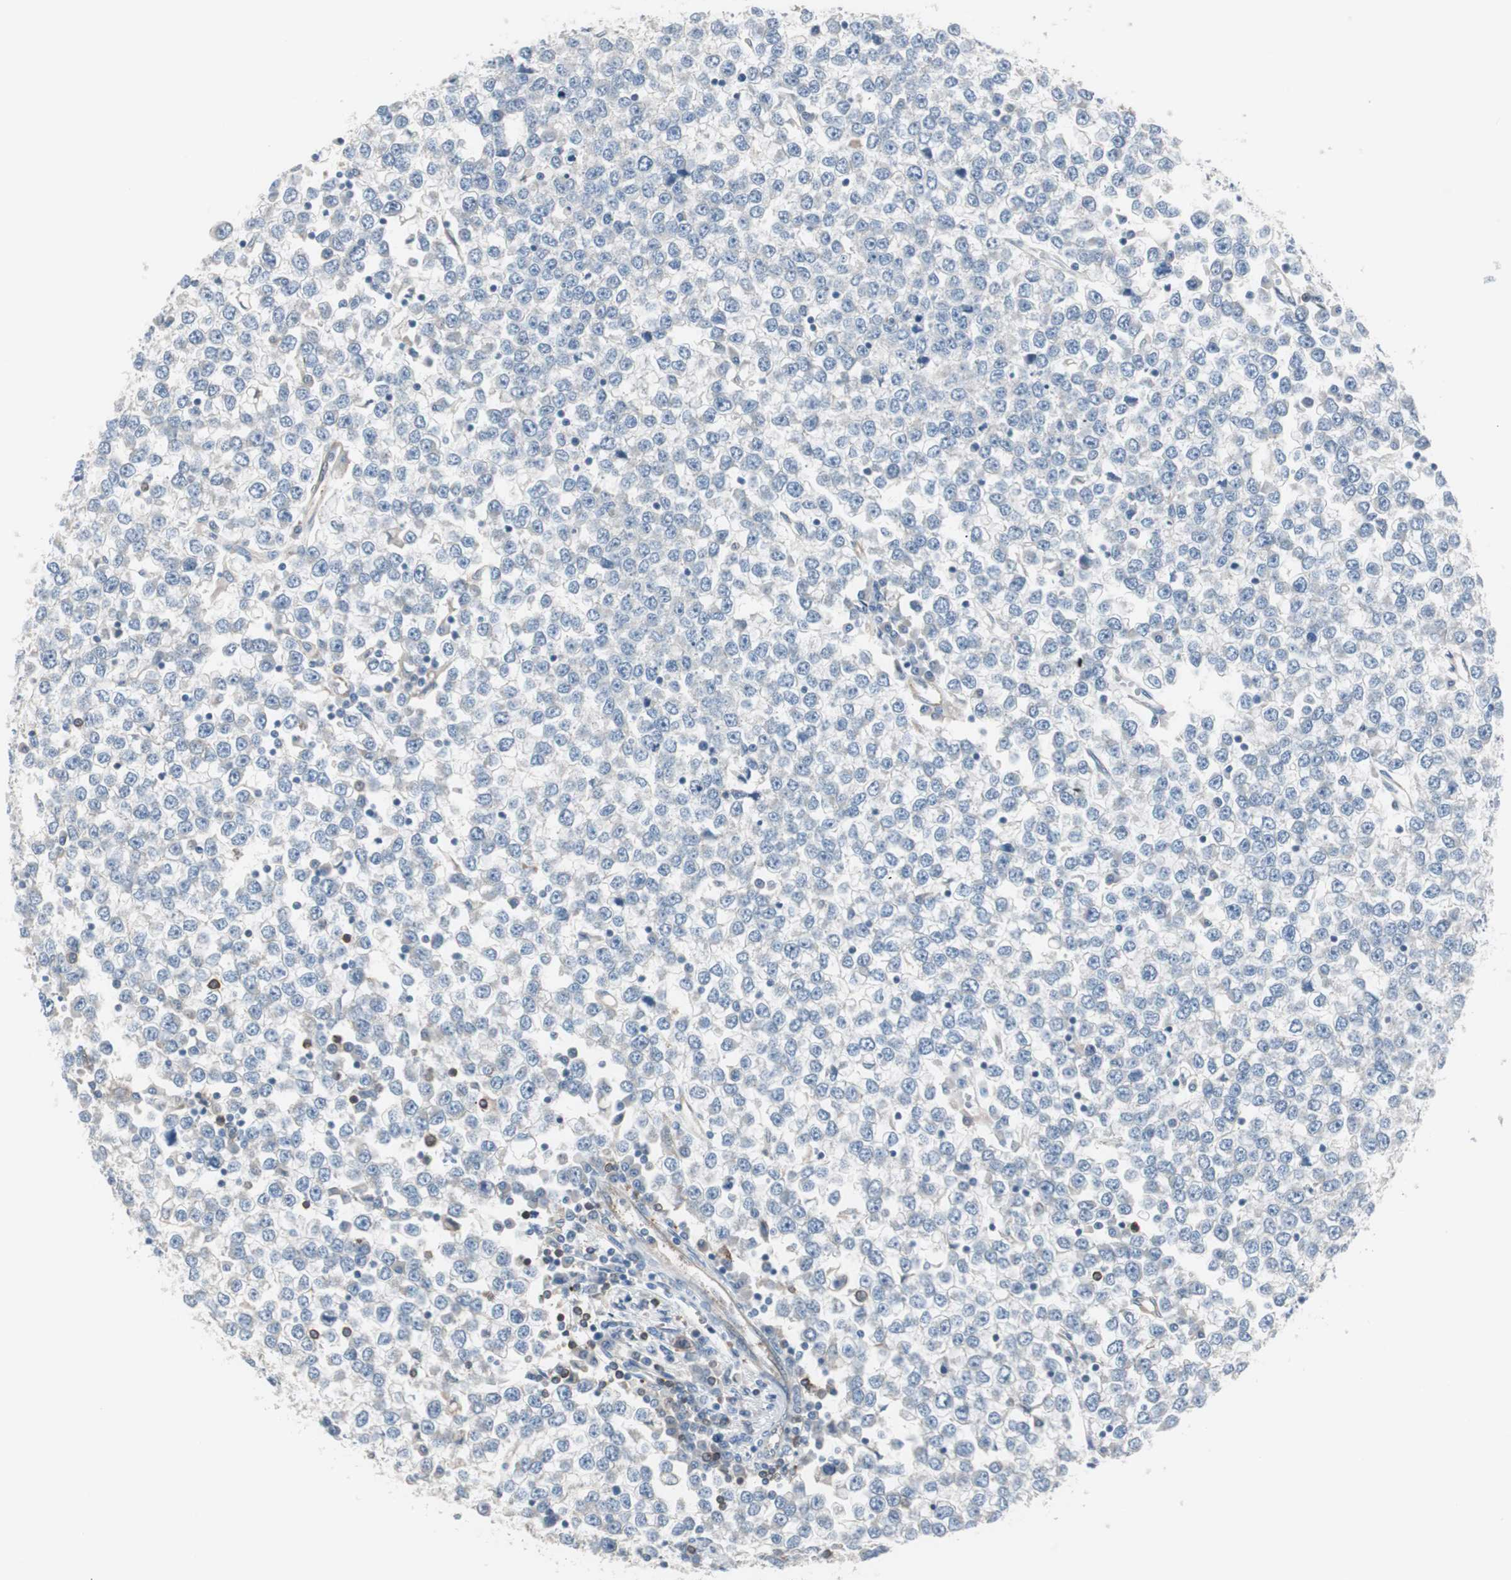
{"staining": {"intensity": "negative", "quantity": "none", "location": "none"}, "tissue": "testis cancer", "cell_type": "Tumor cells", "image_type": "cancer", "snomed": [{"axis": "morphology", "description": "Seminoma, NOS"}, {"axis": "topography", "description": "Testis"}], "caption": "High power microscopy histopathology image of an immunohistochemistry micrograph of testis cancer, revealing no significant positivity in tumor cells.", "gene": "SWAP70", "patient": {"sex": "male", "age": 65}}